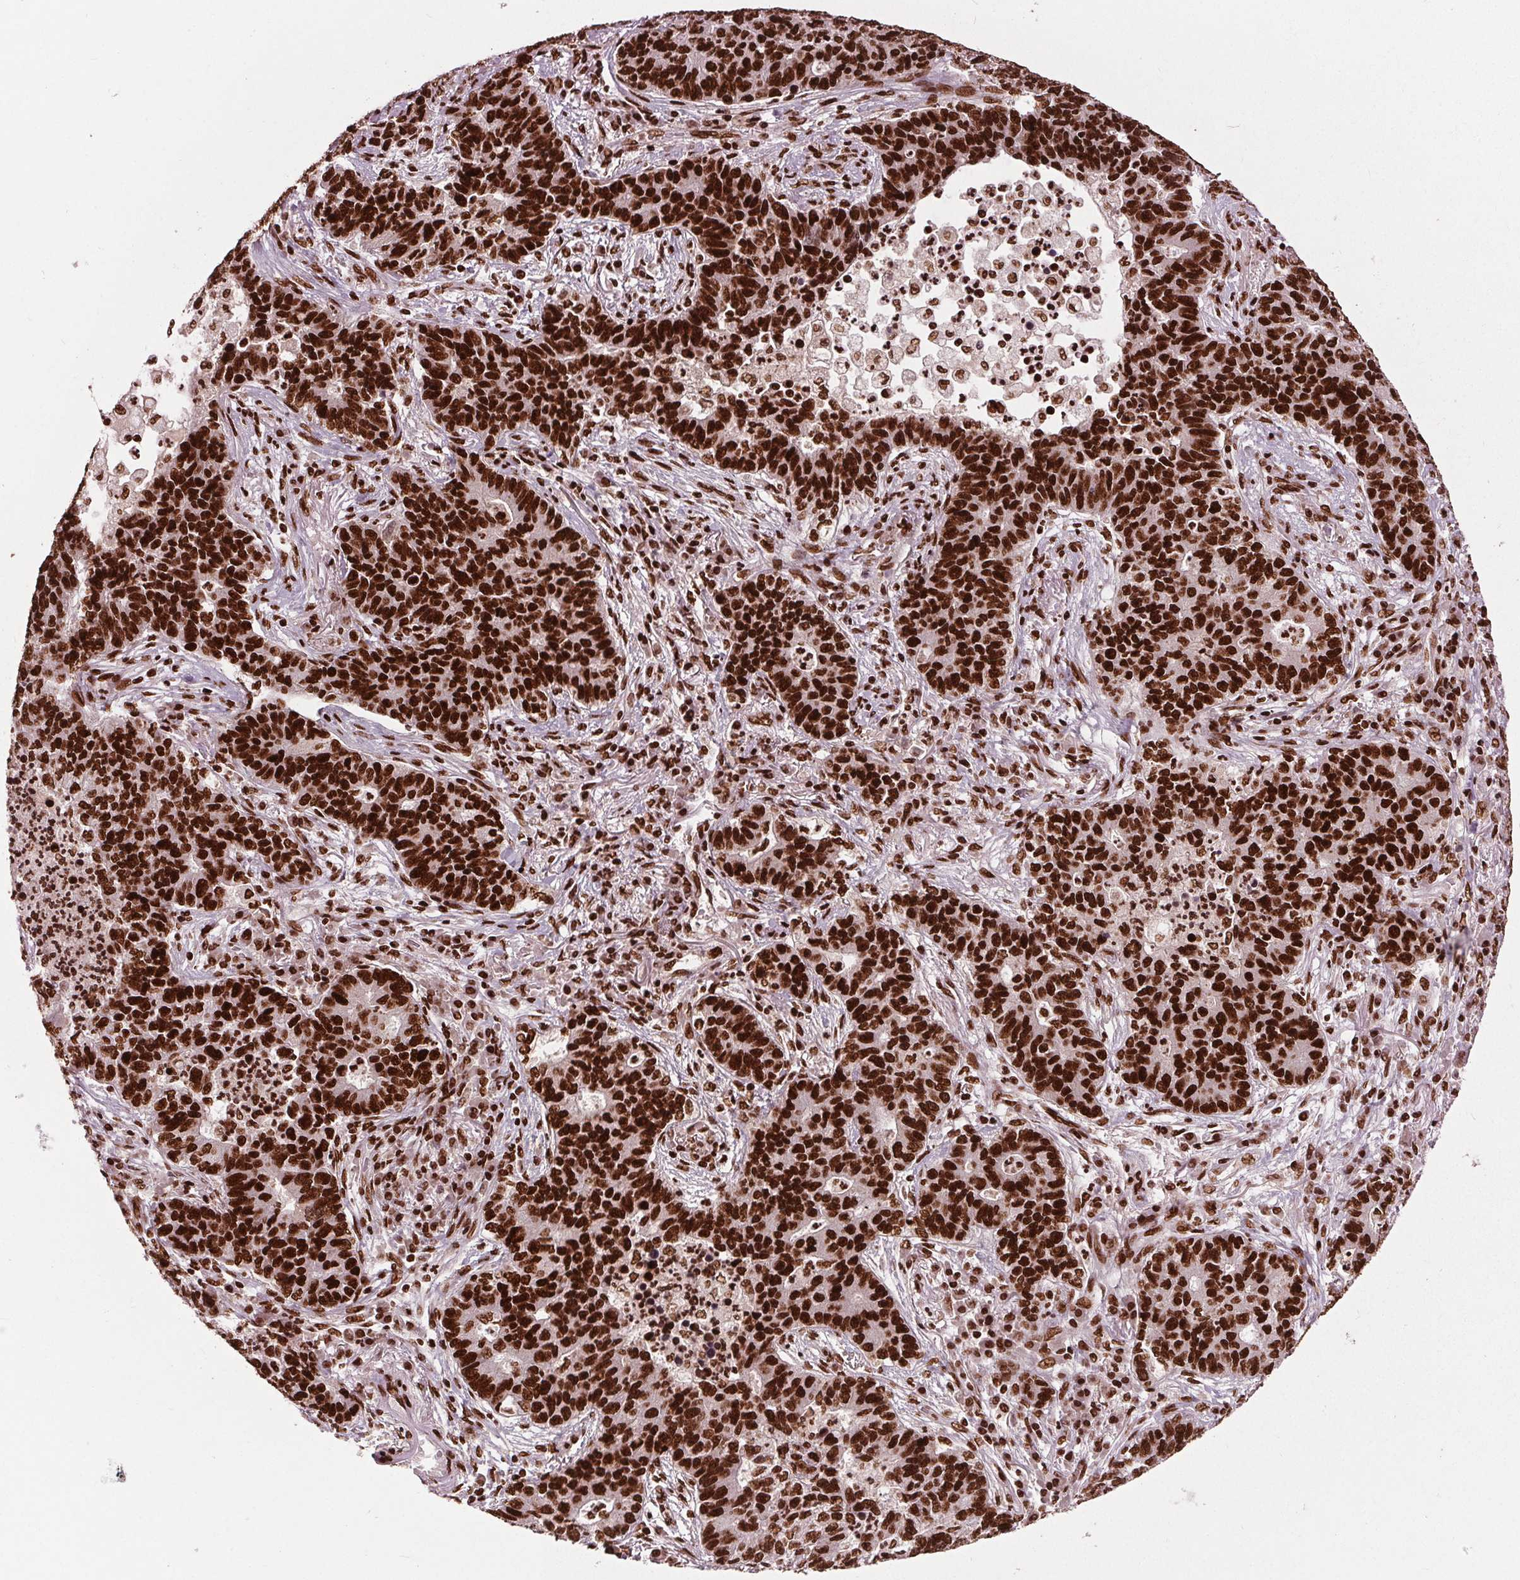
{"staining": {"intensity": "strong", "quantity": ">75%", "location": "nuclear"}, "tissue": "lung cancer", "cell_type": "Tumor cells", "image_type": "cancer", "snomed": [{"axis": "morphology", "description": "Adenocarcinoma, NOS"}, {"axis": "topography", "description": "Lung"}], "caption": "Tumor cells show high levels of strong nuclear expression in about >75% of cells in human adenocarcinoma (lung).", "gene": "BRD4", "patient": {"sex": "female", "age": 57}}